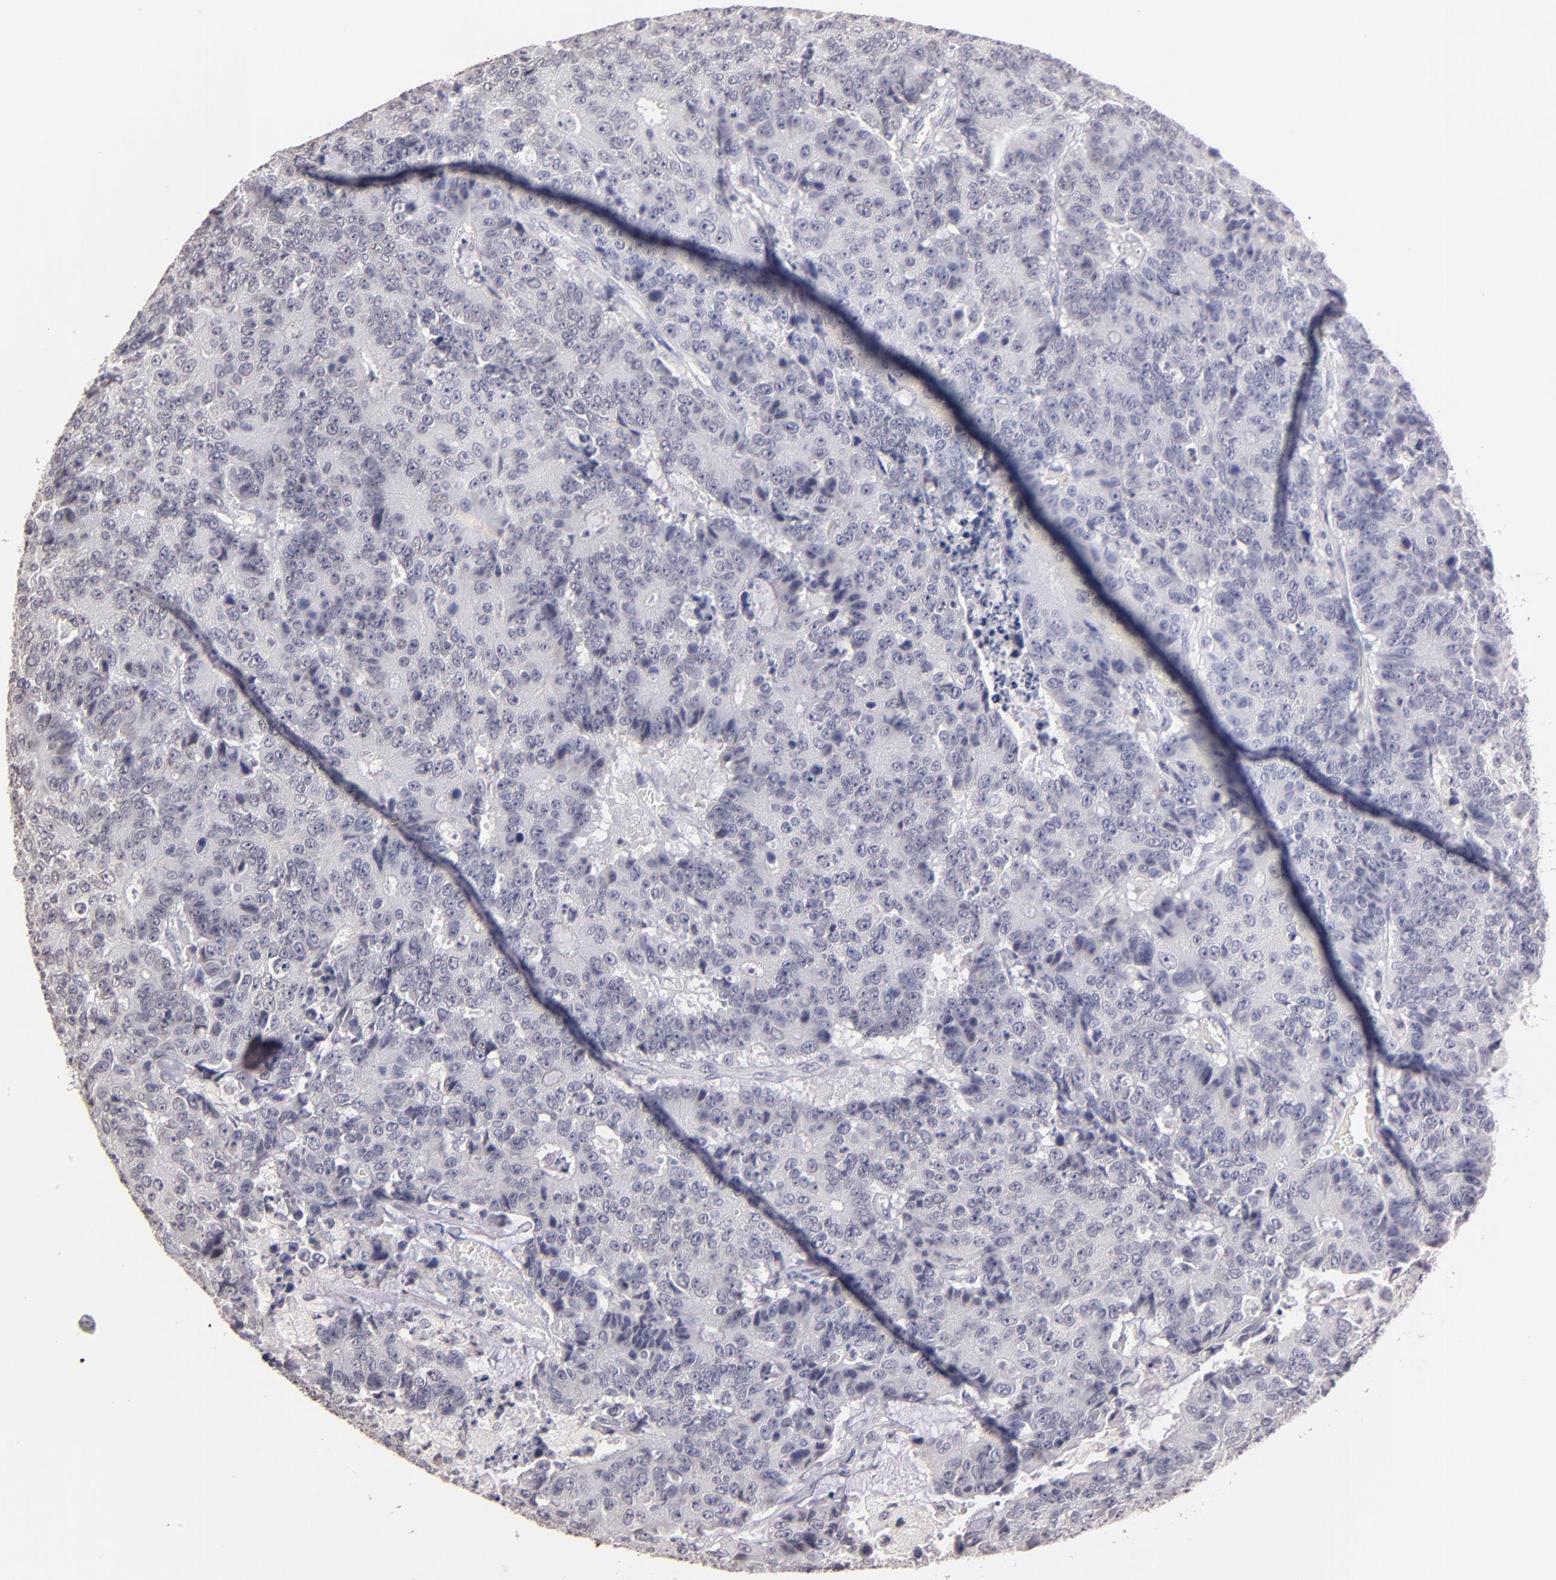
{"staining": {"intensity": "negative", "quantity": "none", "location": "none"}, "tissue": "colorectal cancer", "cell_type": "Tumor cells", "image_type": "cancer", "snomed": [{"axis": "morphology", "description": "Adenocarcinoma, NOS"}, {"axis": "topography", "description": "Colon"}], "caption": "An image of colorectal adenocarcinoma stained for a protein reveals no brown staining in tumor cells.", "gene": "SOX10", "patient": {"sex": "female", "age": 86}}